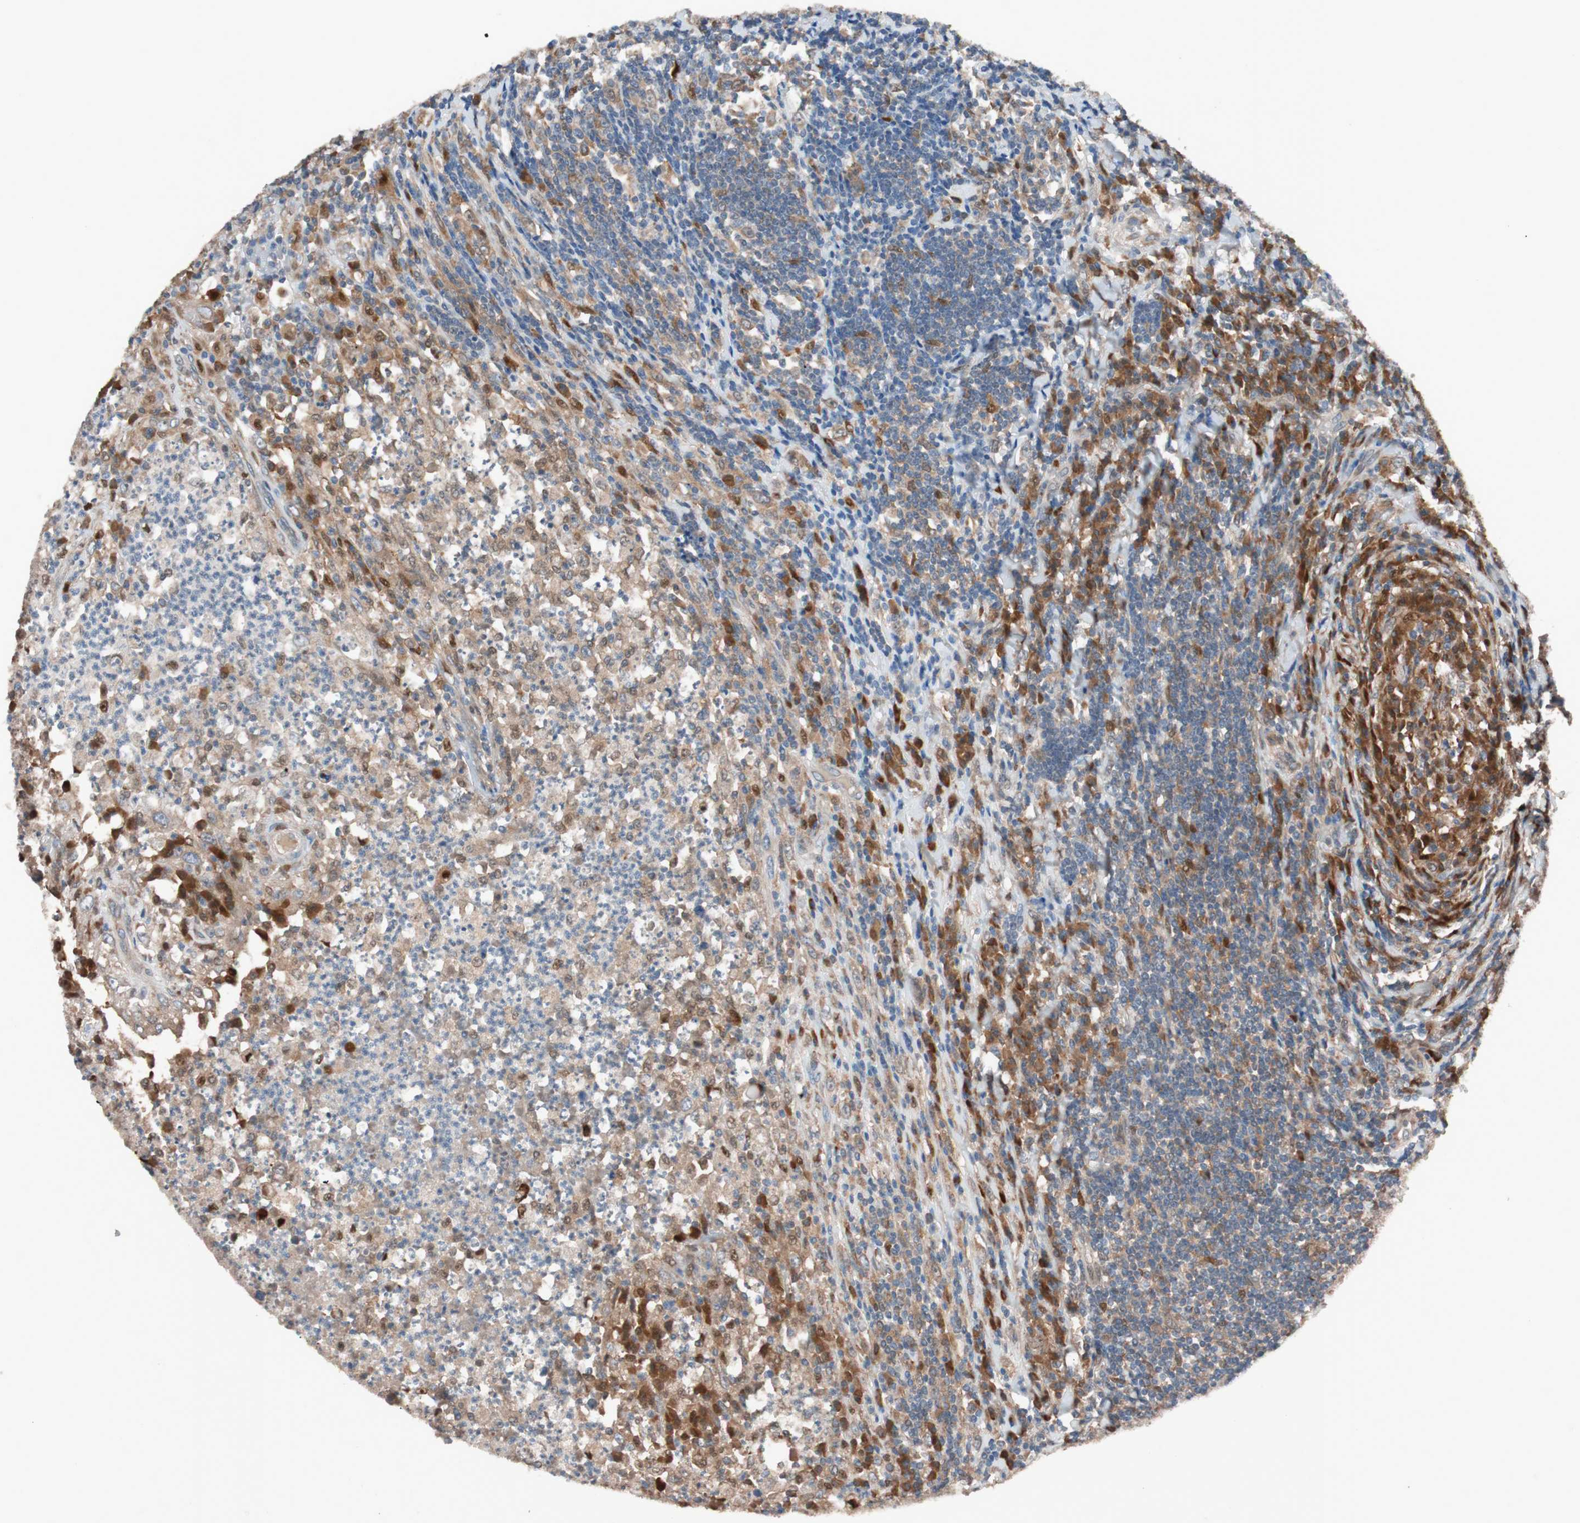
{"staining": {"intensity": "moderate", "quantity": ">75%", "location": "cytoplasmic/membranous"}, "tissue": "testis cancer", "cell_type": "Tumor cells", "image_type": "cancer", "snomed": [{"axis": "morphology", "description": "Necrosis, NOS"}, {"axis": "morphology", "description": "Carcinoma, Embryonal, NOS"}, {"axis": "topography", "description": "Testis"}], "caption": "DAB immunohistochemical staining of embryonal carcinoma (testis) exhibits moderate cytoplasmic/membranous protein expression in approximately >75% of tumor cells.", "gene": "FAAH", "patient": {"sex": "male", "age": 19}}